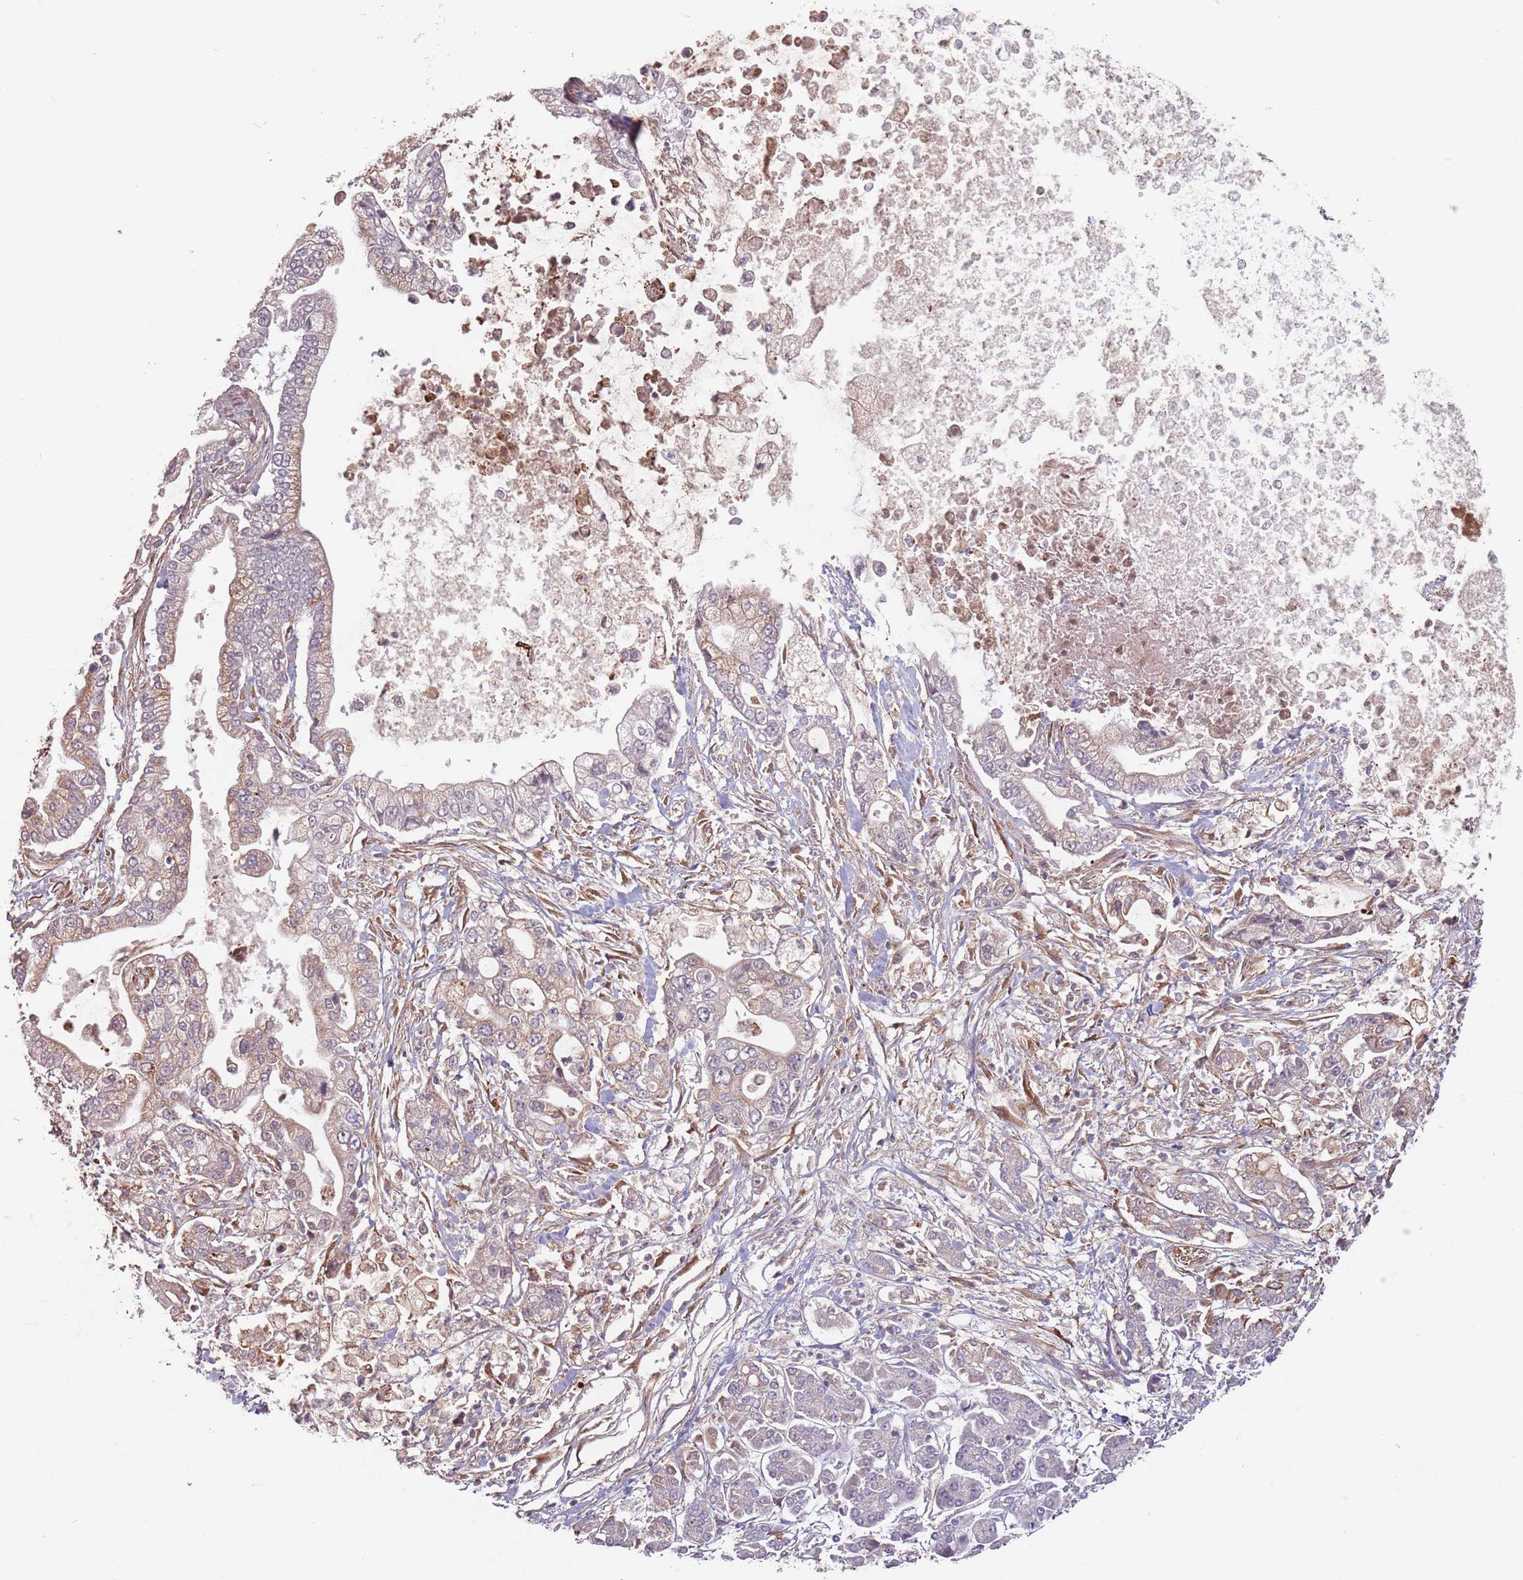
{"staining": {"intensity": "weak", "quantity": "<25%", "location": "cytoplasmic/membranous"}, "tissue": "pancreatic cancer", "cell_type": "Tumor cells", "image_type": "cancer", "snomed": [{"axis": "morphology", "description": "Adenocarcinoma, NOS"}, {"axis": "topography", "description": "Pancreas"}], "caption": "A histopathology image of adenocarcinoma (pancreatic) stained for a protein displays no brown staining in tumor cells.", "gene": "GPR180", "patient": {"sex": "male", "age": 69}}